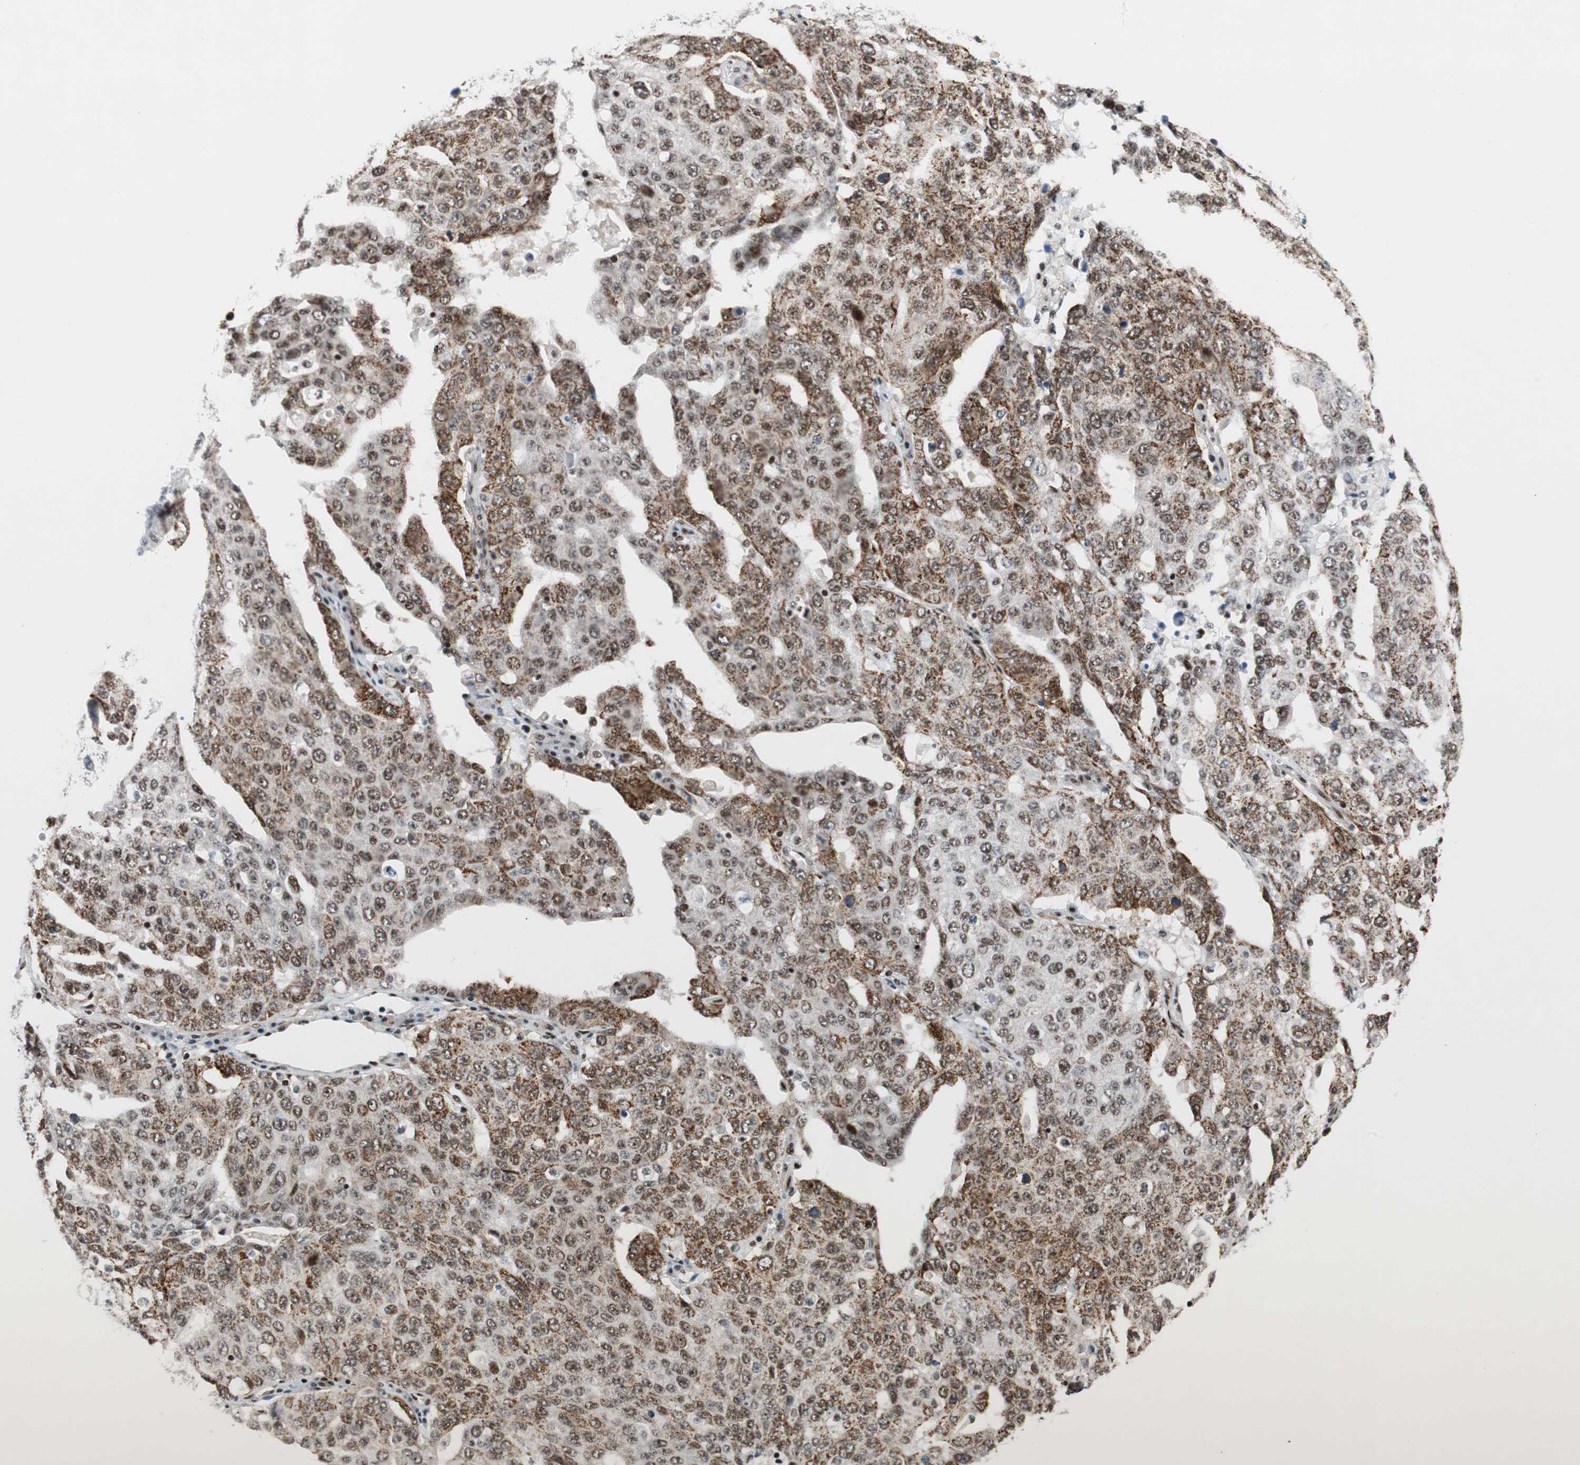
{"staining": {"intensity": "moderate", "quantity": "25%-75%", "location": "nuclear"}, "tissue": "ovarian cancer", "cell_type": "Tumor cells", "image_type": "cancer", "snomed": [{"axis": "morphology", "description": "Carcinoma, endometroid"}, {"axis": "topography", "description": "Ovary"}], "caption": "Ovarian cancer (endometroid carcinoma) stained for a protein (brown) shows moderate nuclear positive positivity in approximately 25%-75% of tumor cells.", "gene": "FBXO44", "patient": {"sex": "female", "age": 62}}